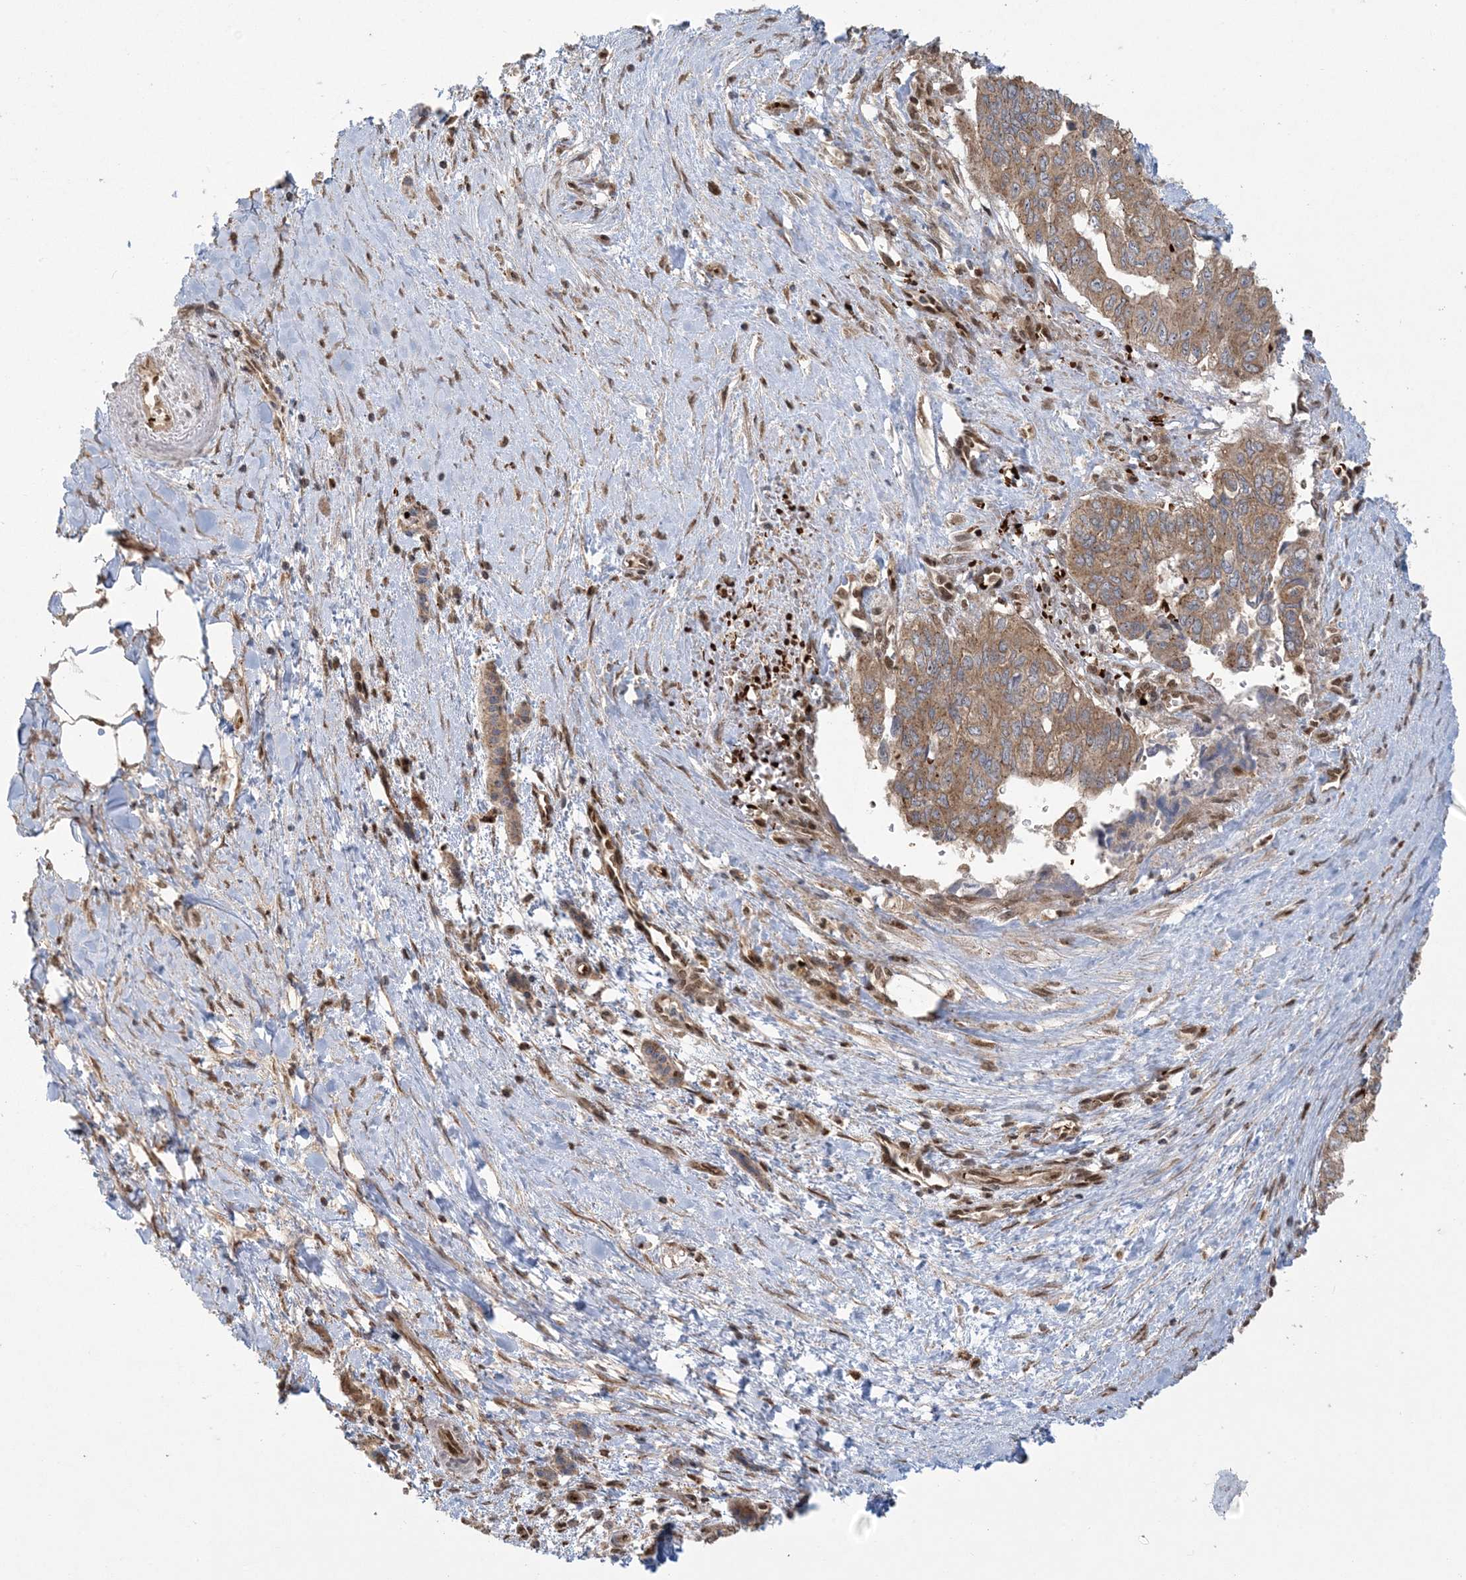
{"staining": {"intensity": "moderate", "quantity": ">75%", "location": "cytoplasmic/membranous"}, "tissue": "pancreatic cancer", "cell_type": "Tumor cells", "image_type": "cancer", "snomed": [{"axis": "morphology", "description": "Adenocarcinoma, NOS"}, {"axis": "topography", "description": "Pancreas"}], "caption": "IHC of human pancreatic cancer (adenocarcinoma) displays medium levels of moderate cytoplasmic/membranous staining in approximately >75% of tumor cells.", "gene": "ABCF3", "patient": {"sex": "male", "age": 51}}